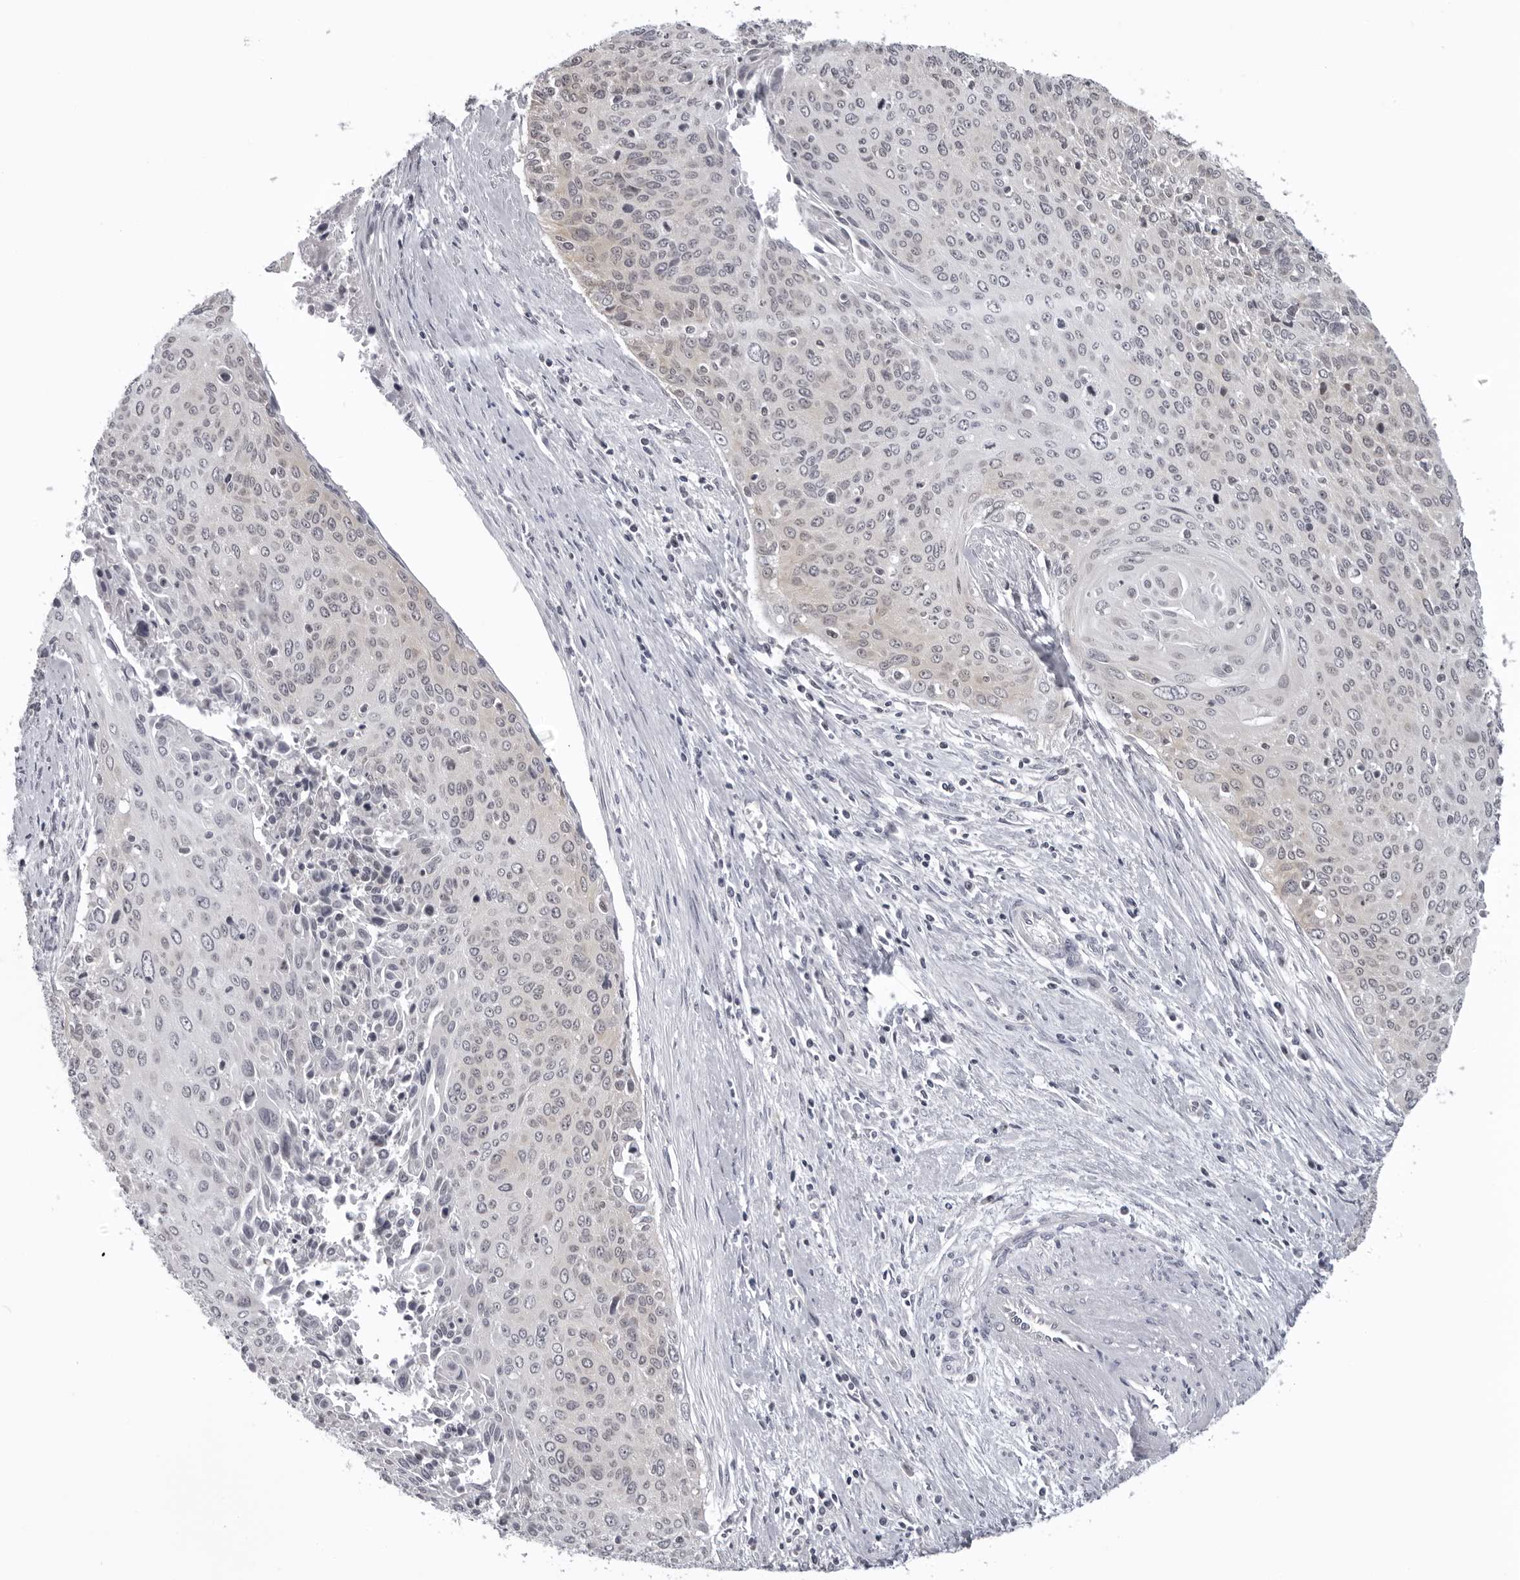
{"staining": {"intensity": "negative", "quantity": "none", "location": "none"}, "tissue": "cervical cancer", "cell_type": "Tumor cells", "image_type": "cancer", "snomed": [{"axis": "morphology", "description": "Squamous cell carcinoma, NOS"}, {"axis": "topography", "description": "Cervix"}], "caption": "Tumor cells are negative for brown protein staining in cervical squamous cell carcinoma.", "gene": "MRPS15", "patient": {"sex": "female", "age": 55}}